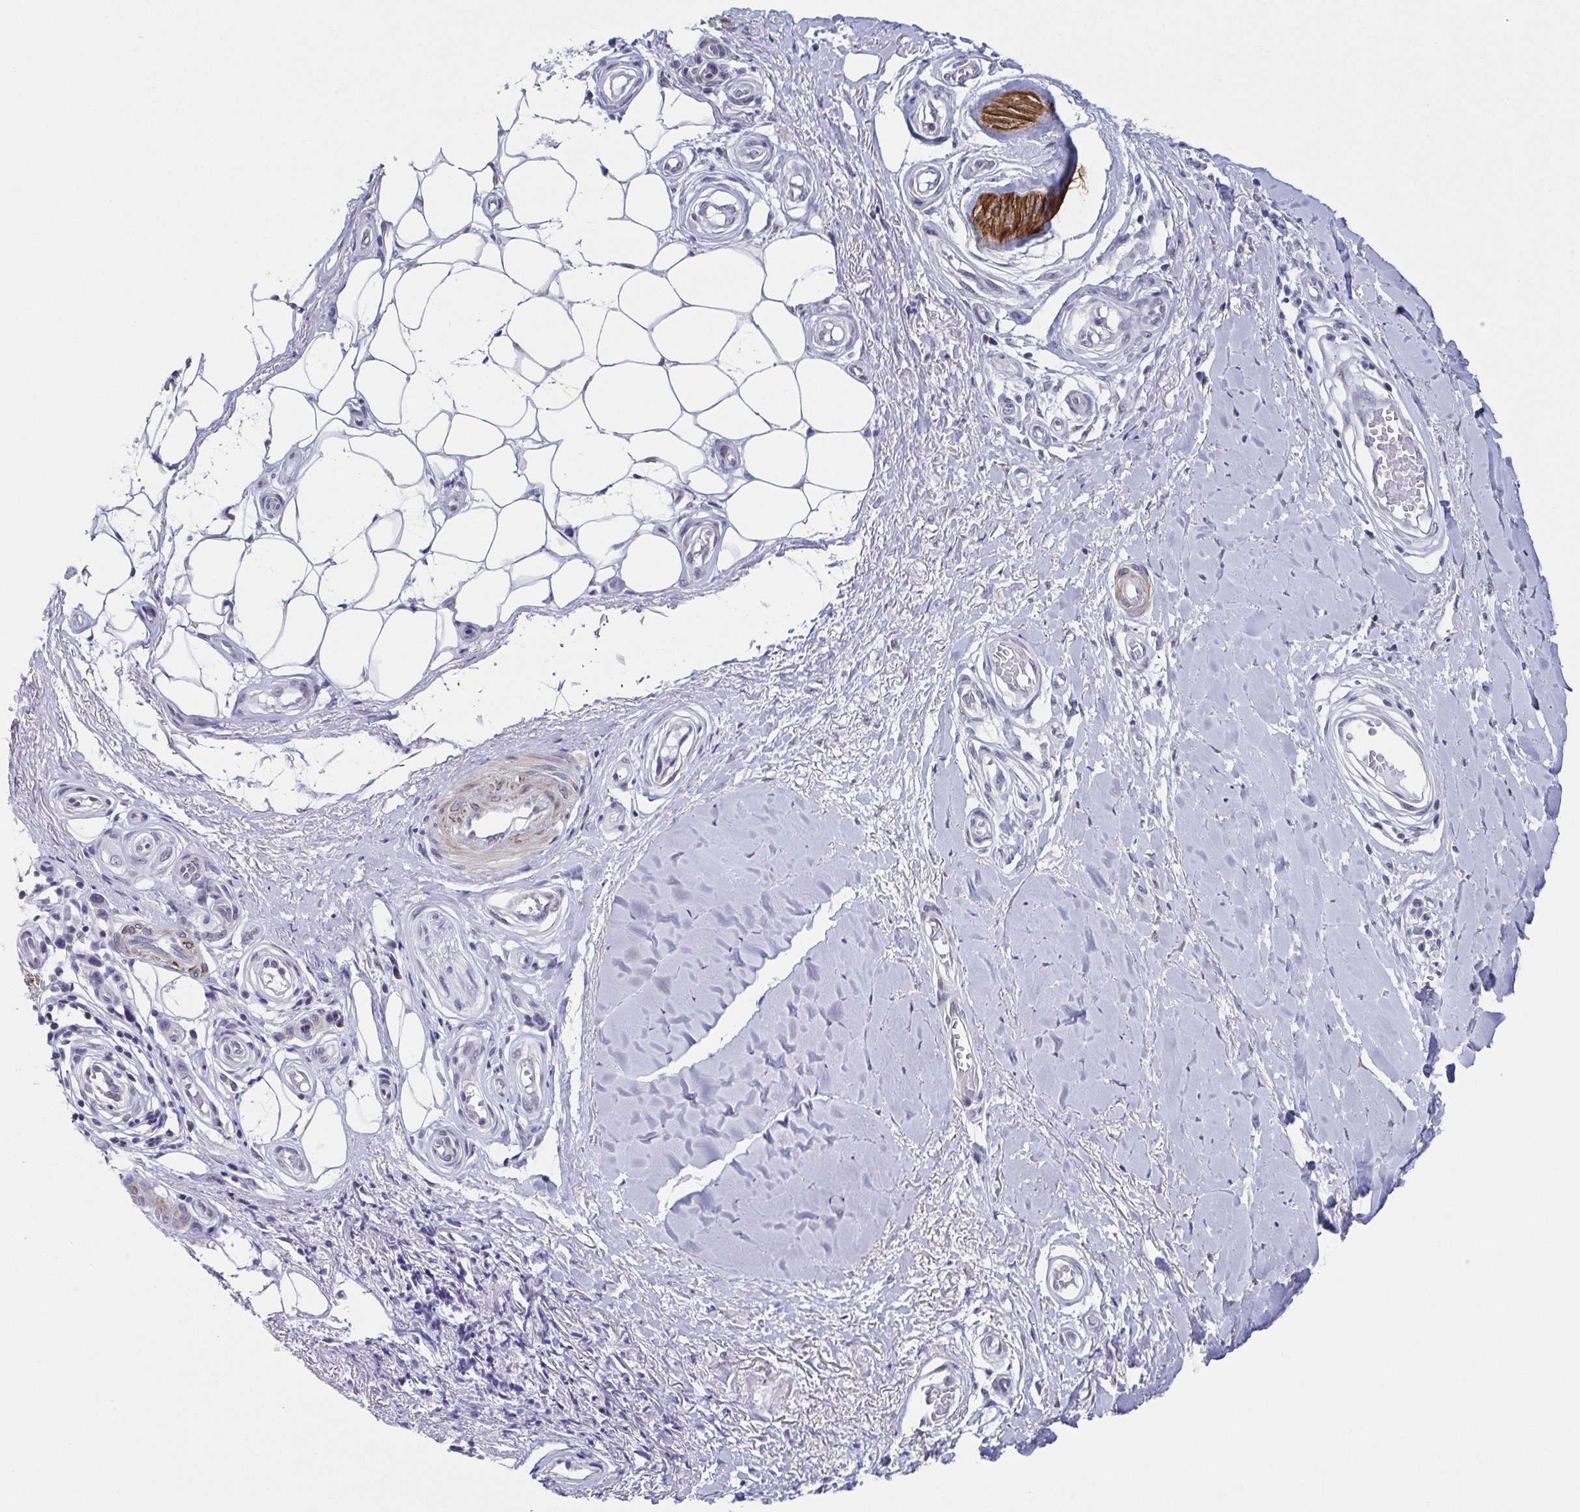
{"staining": {"intensity": "negative", "quantity": "none", "location": "none"}, "tissue": "skin cancer", "cell_type": "Tumor cells", "image_type": "cancer", "snomed": [{"axis": "morphology", "description": "Squamous cell carcinoma, NOS"}, {"axis": "topography", "description": "Skin"}], "caption": "Immunohistochemistry image of human skin cancer stained for a protein (brown), which displays no staining in tumor cells.", "gene": "TMEM92", "patient": {"sex": "male", "age": 70}}